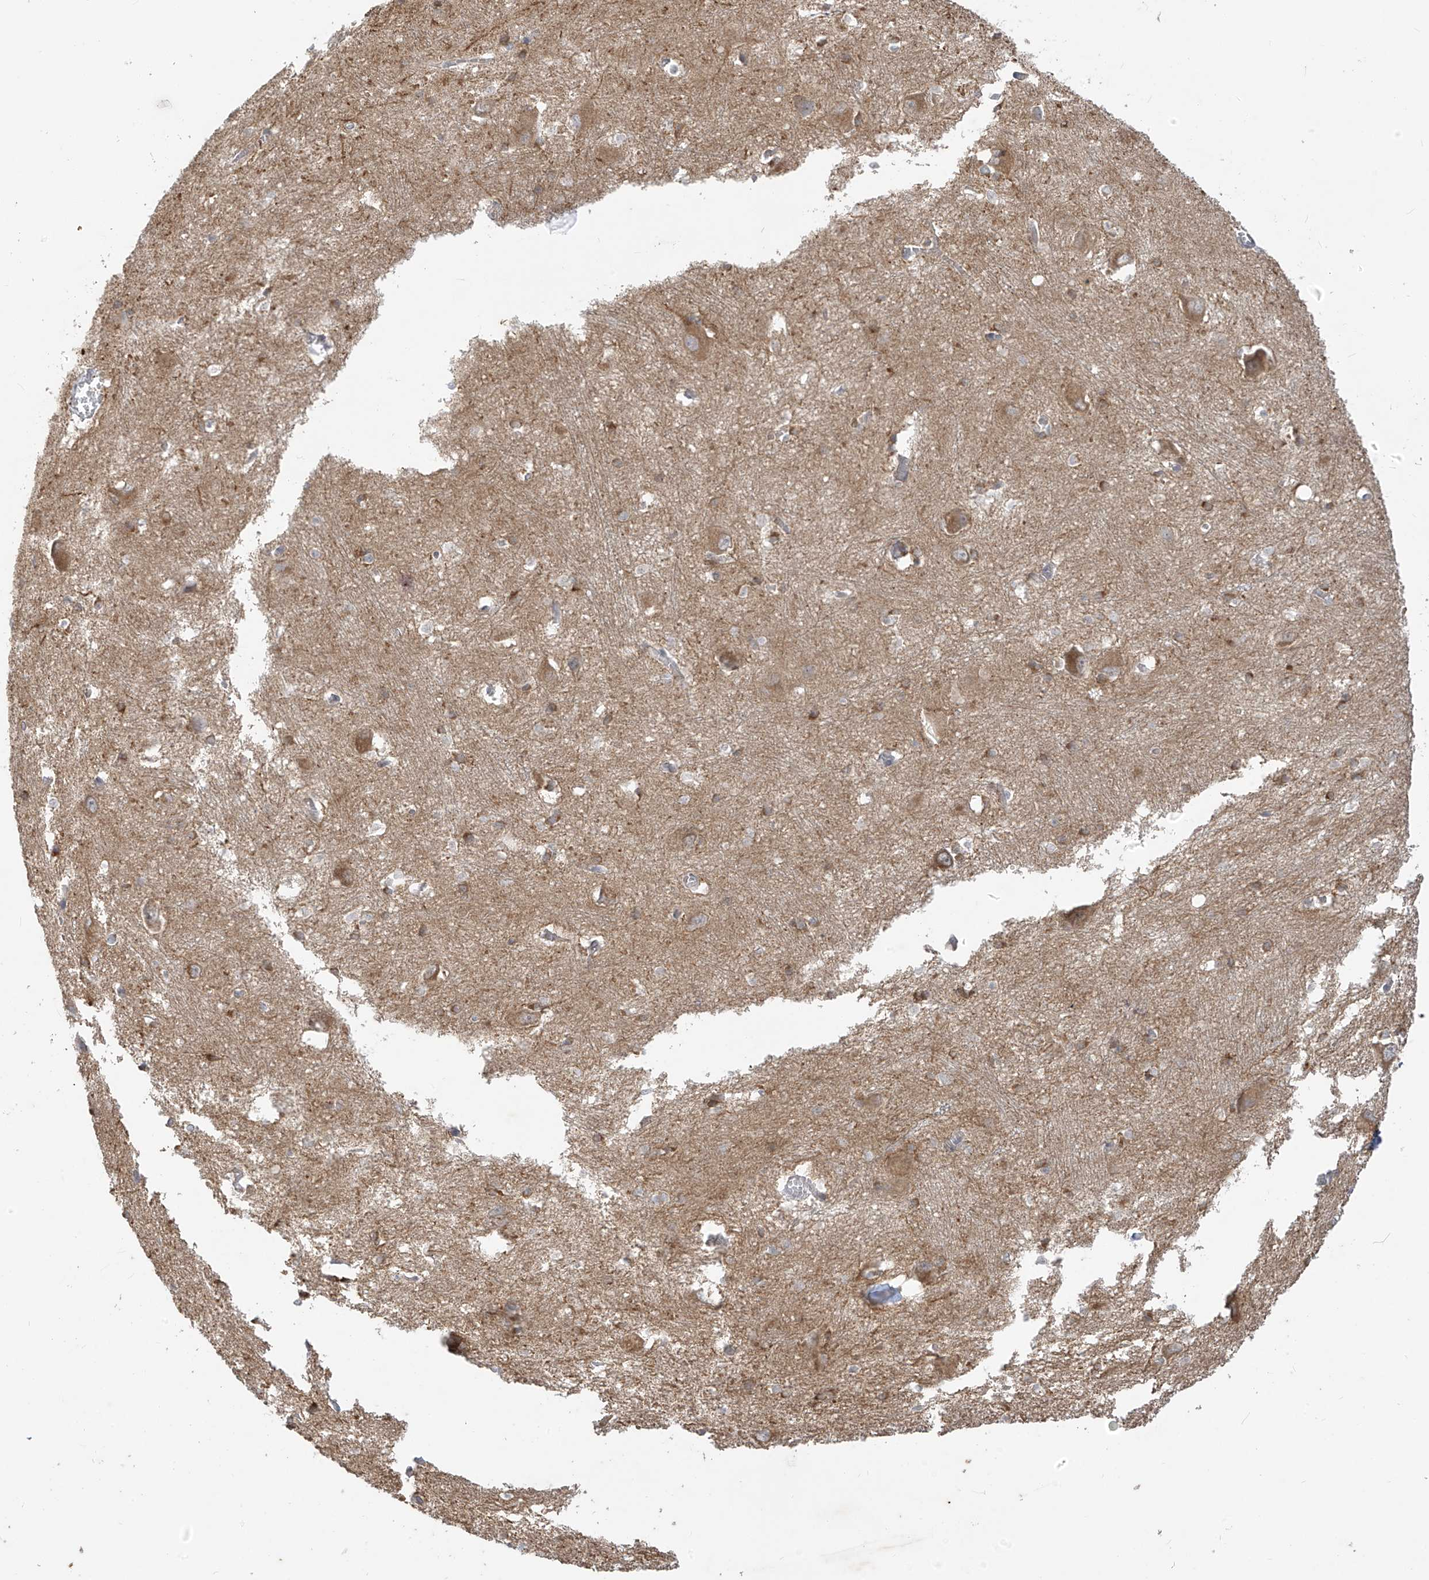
{"staining": {"intensity": "weak", "quantity": "<25%", "location": "cytoplasmic/membranous"}, "tissue": "caudate", "cell_type": "Glial cells", "image_type": "normal", "snomed": [{"axis": "morphology", "description": "Normal tissue, NOS"}, {"axis": "topography", "description": "Lateral ventricle wall"}], "caption": "Protein analysis of benign caudate shows no significant expression in glial cells. (IHC, brightfield microscopy, high magnification).", "gene": "DGKQ", "patient": {"sex": "male", "age": 37}}